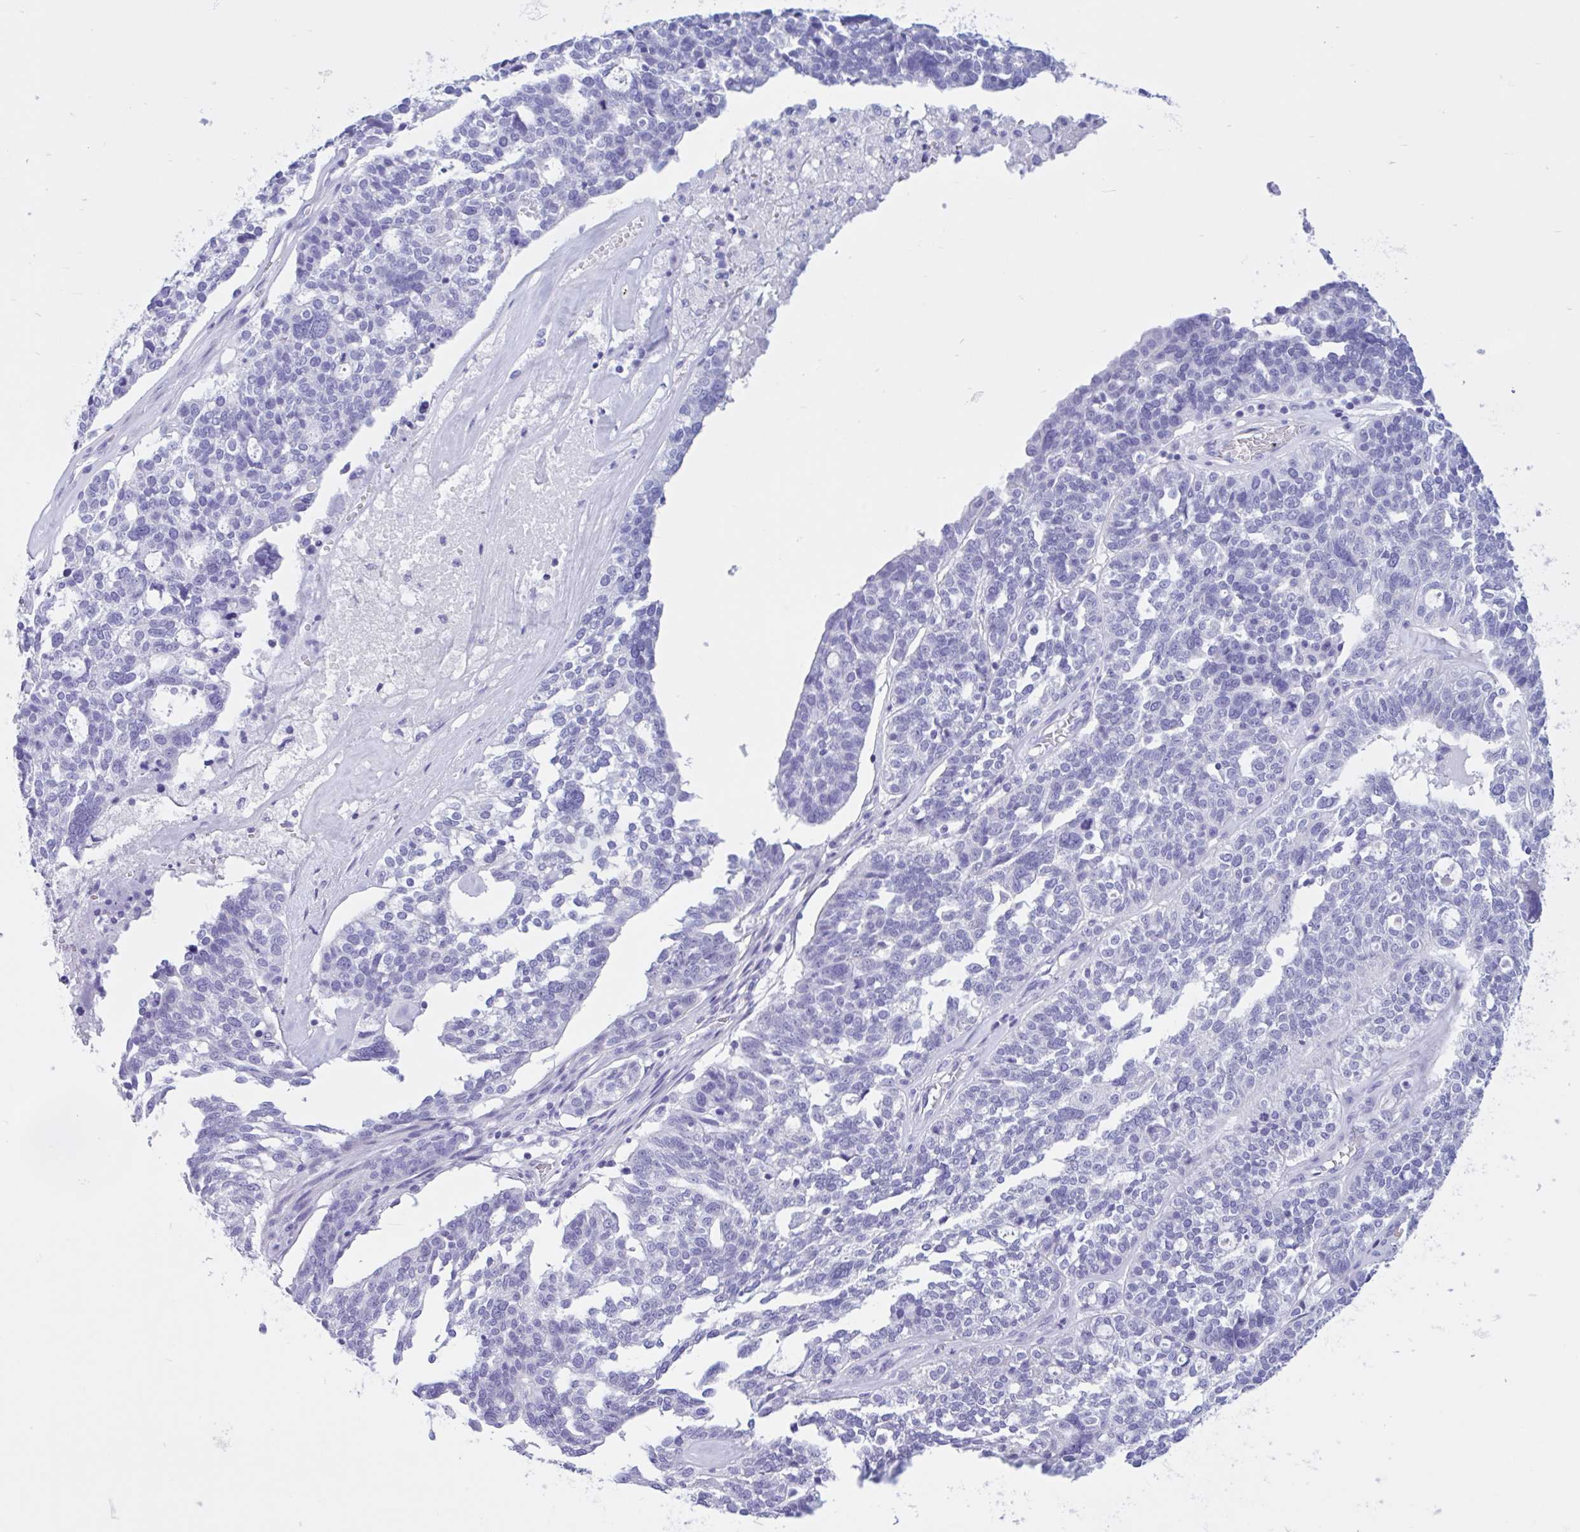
{"staining": {"intensity": "negative", "quantity": "none", "location": "none"}, "tissue": "ovarian cancer", "cell_type": "Tumor cells", "image_type": "cancer", "snomed": [{"axis": "morphology", "description": "Cystadenocarcinoma, serous, NOS"}, {"axis": "topography", "description": "Ovary"}], "caption": "Immunohistochemical staining of human ovarian serous cystadenocarcinoma displays no significant positivity in tumor cells.", "gene": "OR4N4", "patient": {"sex": "female", "age": 59}}